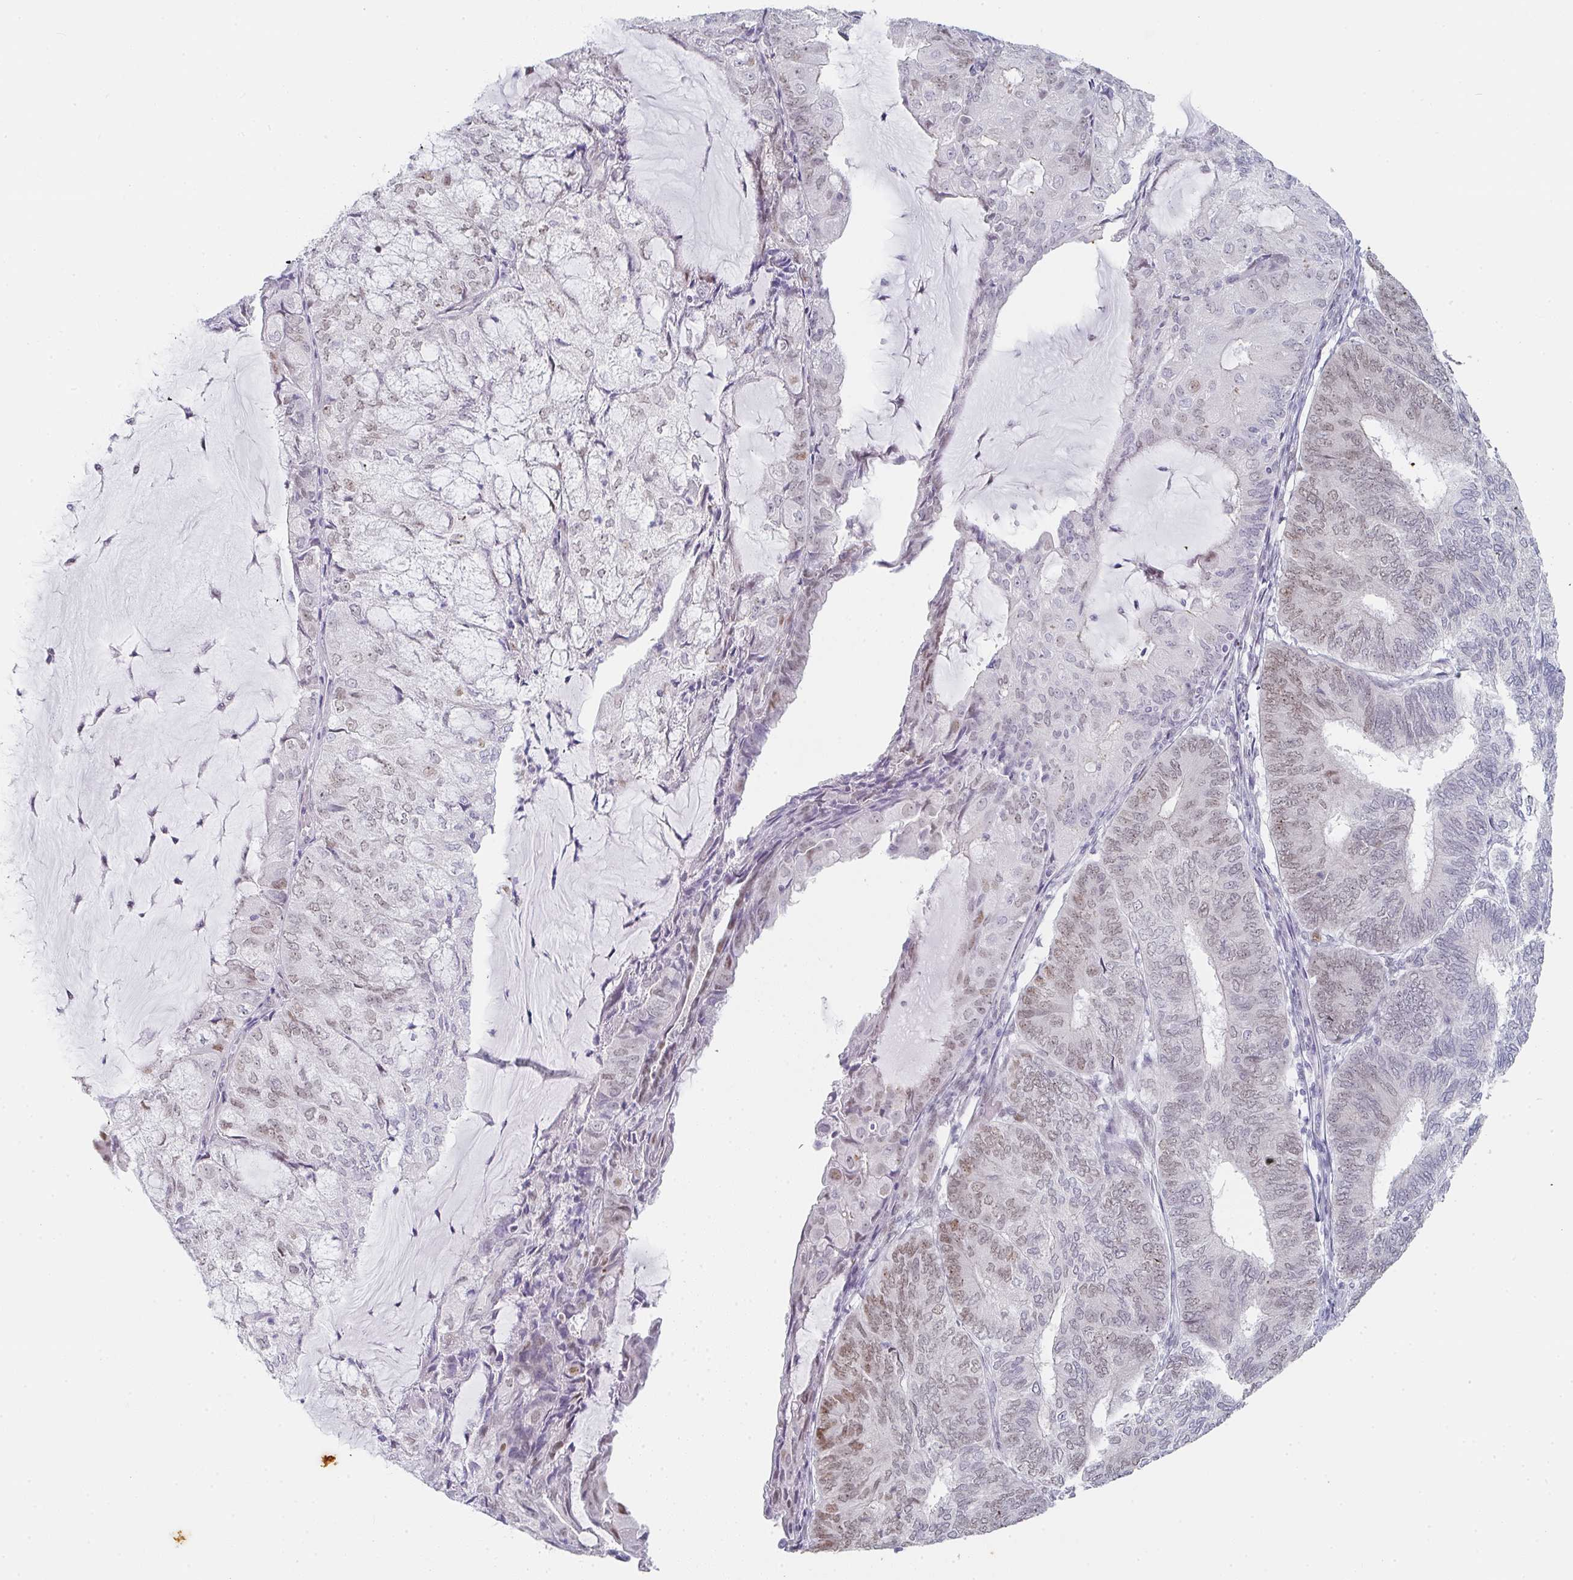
{"staining": {"intensity": "moderate", "quantity": "25%-75%", "location": "nuclear"}, "tissue": "endometrial cancer", "cell_type": "Tumor cells", "image_type": "cancer", "snomed": [{"axis": "morphology", "description": "Adenocarcinoma, NOS"}, {"axis": "topography", "description": "Endometrium"}], "caption": "The micrograph exhibits a brown stain indicating the presence of a protein in the nuclear of tumor cells in endometrial cancer. Using DAB (brown) and hematoxylin (blue) stains, captured at high magnification using brightfield microscopy.", "gene": "POU2AF2", "patient": {"sex": "female", "age": 81}}